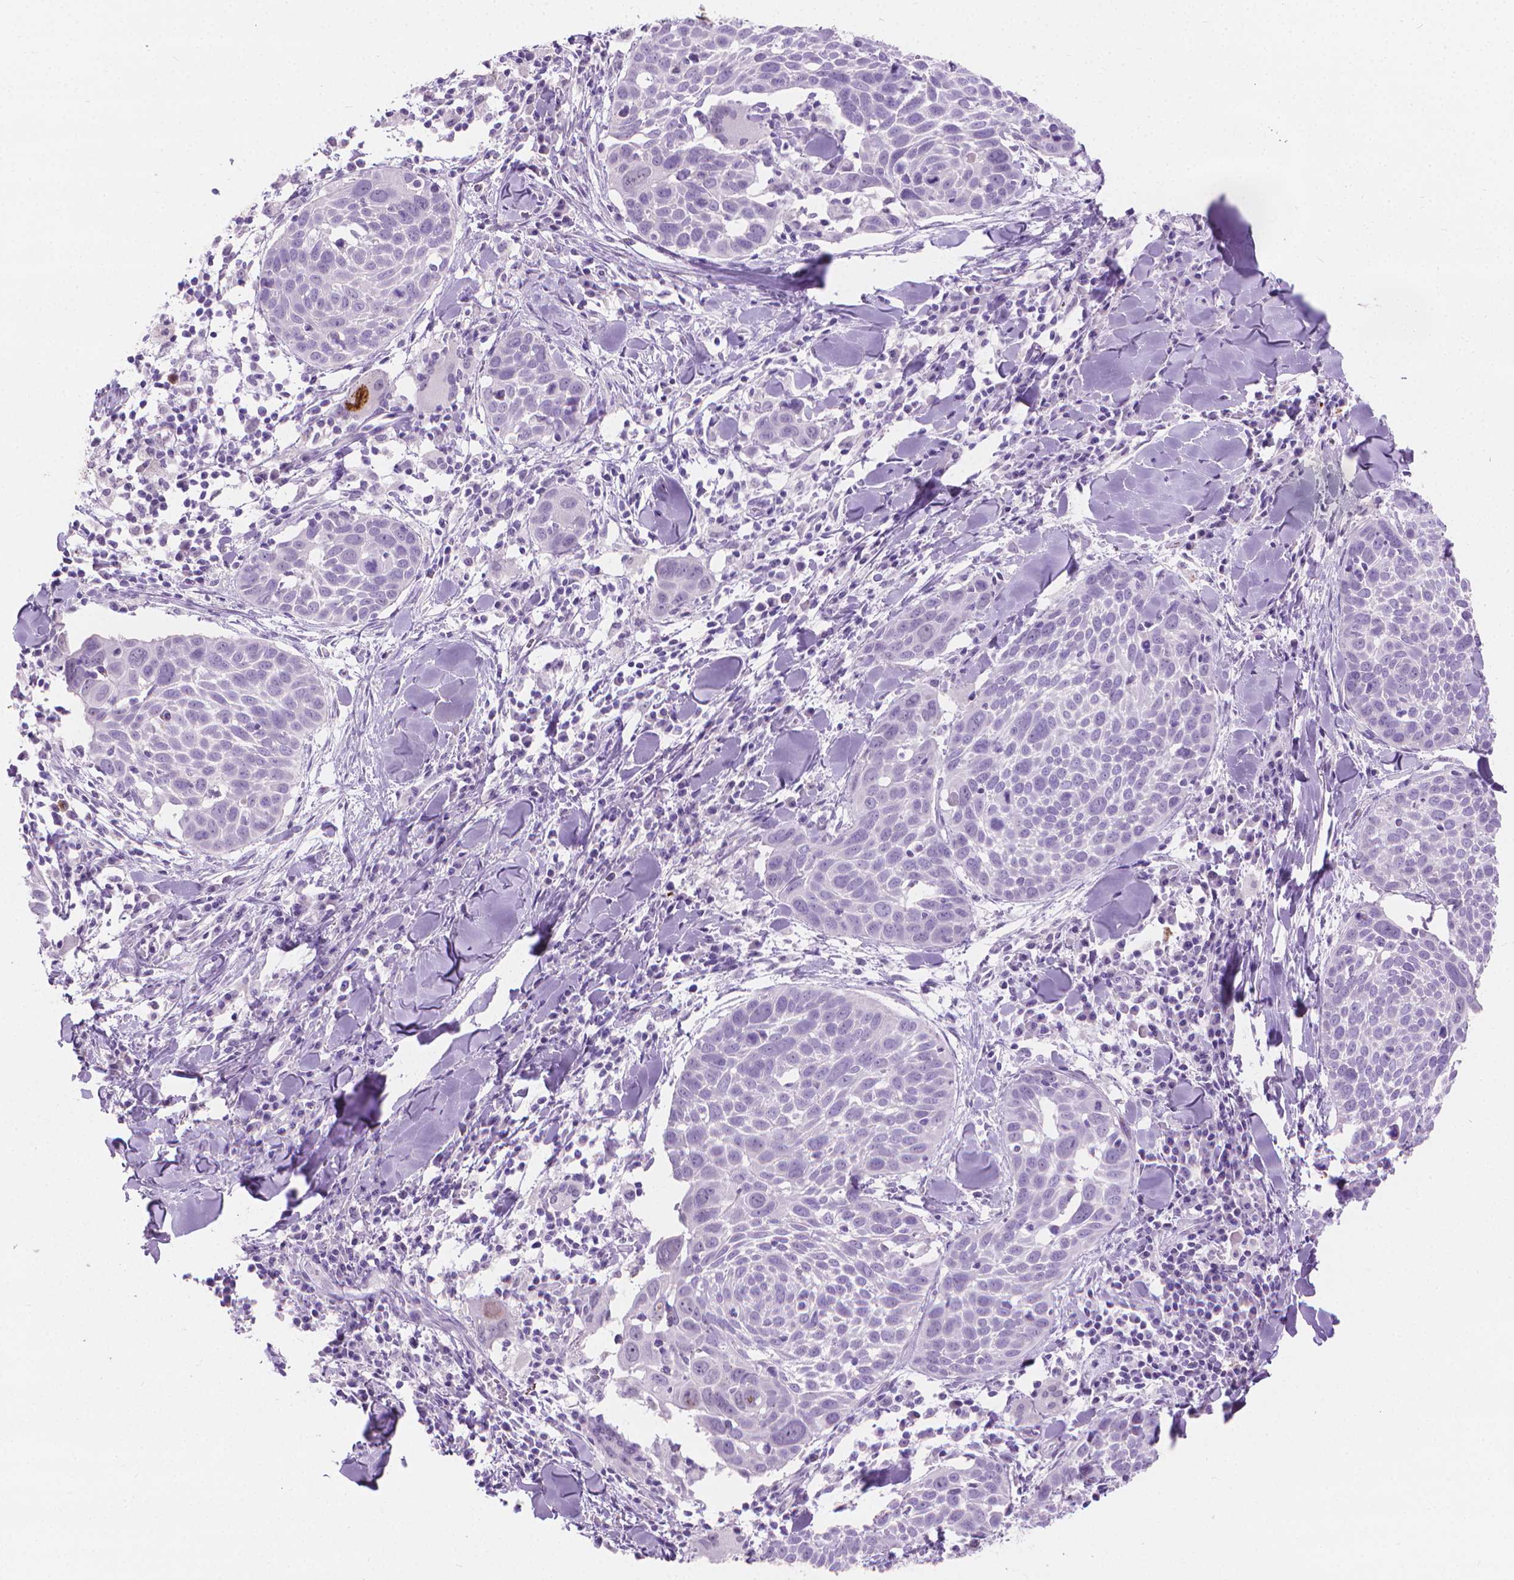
{"staining": {"intensity": "negative", "quantity": "none", "location": "none"}, "tissue": "lung cancer", "cell_type": "Tumor cells", "image_type": "cancer", "snomed": [{"axis": "morphology", "description": "Squamous cell carcinoma, NOS"}, {"axis": "topography", "description": "Lung"}], "caption": "This is a histopathology image of immunohistochemistry (IHC) staining of lung cancer, which shows no staining in tumor cells. (DAB (3,3'-diaminobenzidine) immunohistochemistry, high magnification).", "gene": "CFAP52", "patient": {"sex": "male", "age": 57}}